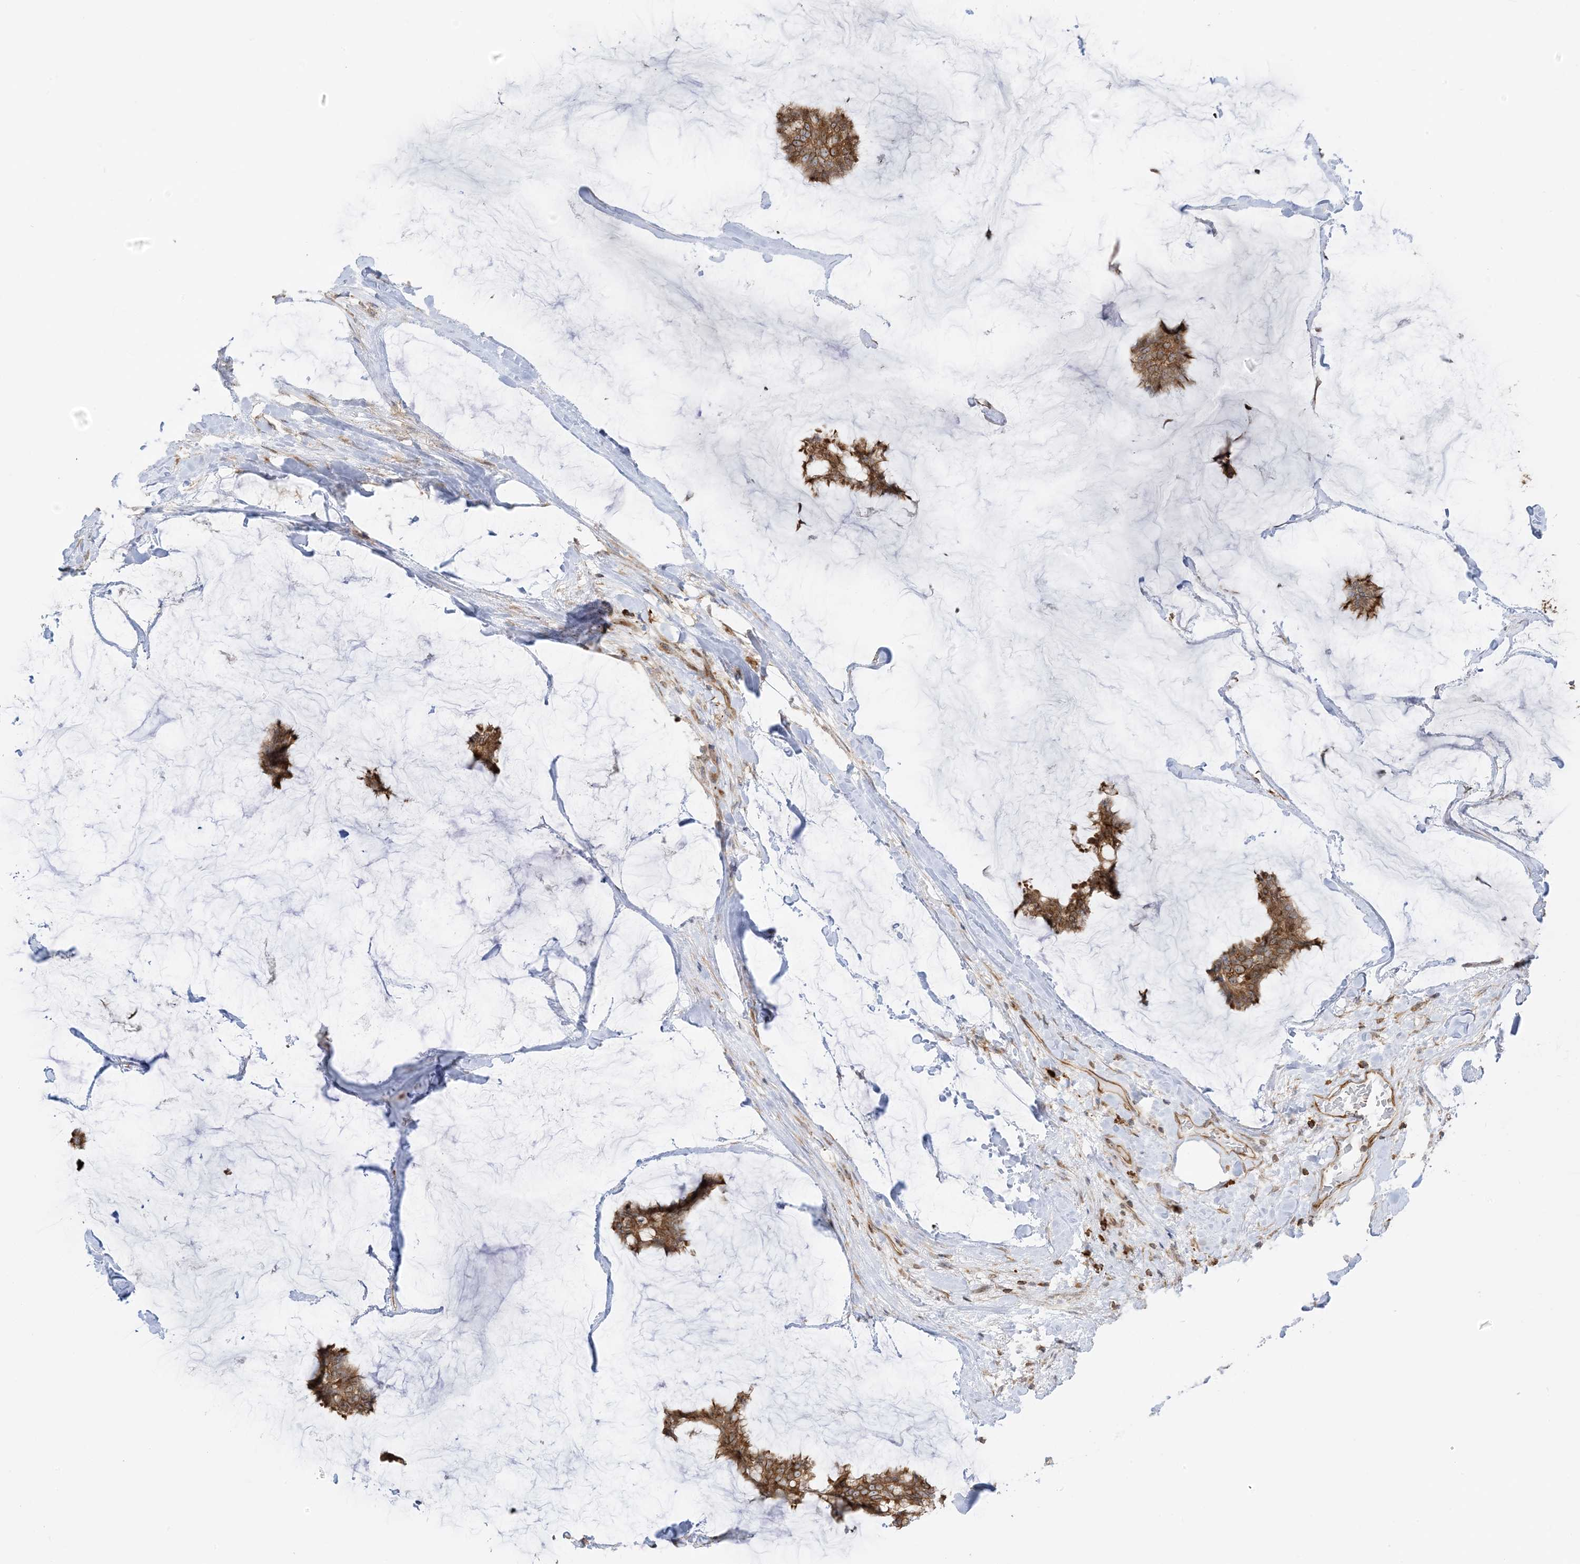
{"staining": {"intensity": "strong", "quantity": ">75%", "location": "cytoplasmic/membranous,nuclear"}, "tissue": "breast cancer", "cell_type": "Tumor cells", "image_type": "cancer", "snomed": [{"axis": "morphology", "description": "Duct carcinoma"}, {"axis": "topography", "description": "Breast"}], "caption": "An IHC photomicrograph of tumor tissue is shown. Protein staining in brown shows strong cytoplasmic/membranous and nuclear positivity in breast infiltrating ductal carcinoma within tumor cells.", "gene": "SRP72", "patient": {"sex": "female", "age": 93}}